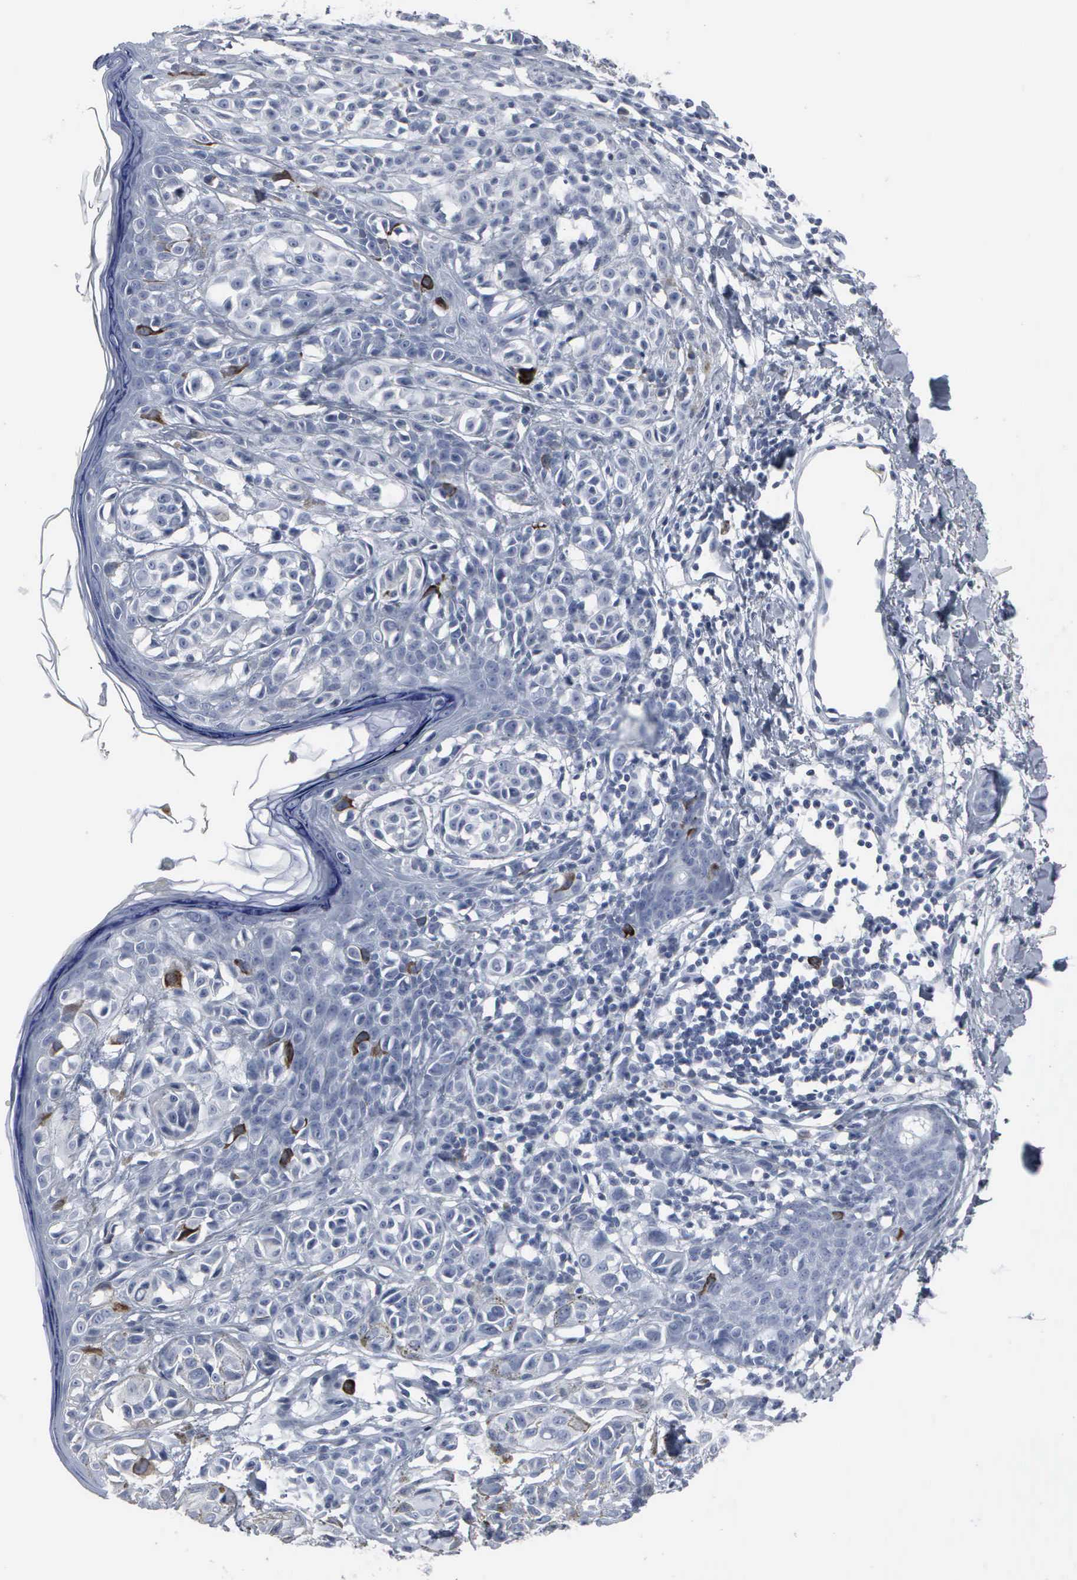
{"staining": {"intensity": "strong", "quantity": "<25%", "location": "cytoplasmic/membranous,nuclear"}, "tissue": "melanoma", "cell_type": "Tumor cells", "image_type": "cancer", "snomed": [{"axis": "morphology", "description": "Malignant melanoma, NOS"}, {"axis": "topography", "description": "Skin"}], "caption": "An immunohistochemistry photomicrograph of tumor tissue is shown. Protein staining in brown highlights strong cytoplasmic/membranous and nuclear positivity in malignant melanoma within tumor cells.", "gene": "CCNB1", "patient": {"sex": "male", "age": 40}}